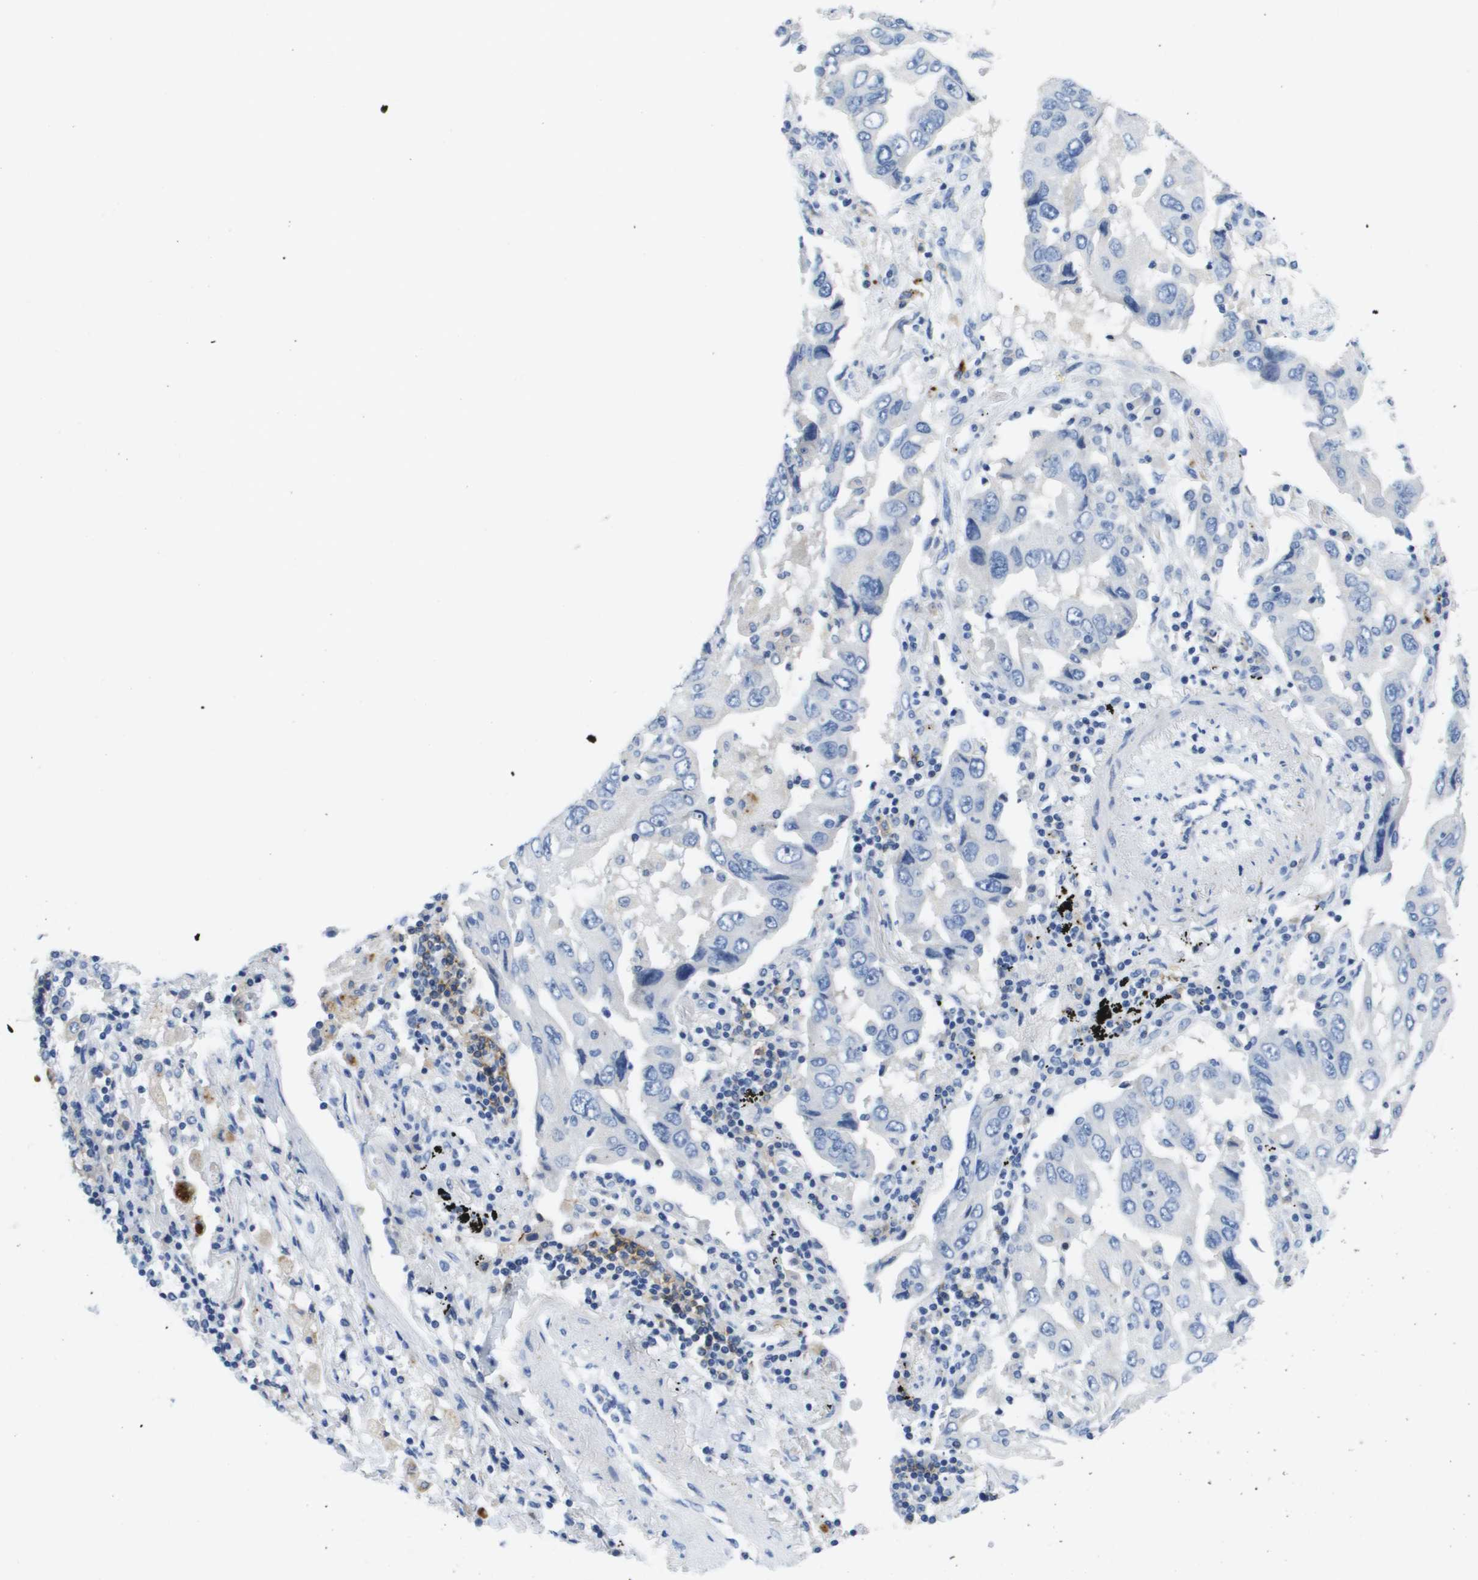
{"staining": {"intensity": "negative", "quantity": "none", "location": "none"}, "tissue": "lung cancer", "cell_type": "Tumor cells", "image_type": "cancer", "snomed": [{"axis": "morphology", "description": "Adenocarcinoma, NOS"}, {"axis": "topography", "description": "Lung"}], "caption": "Tumor cells show no significant protein positivity in lung cancer.", "gene": "MS4A1", "patient": {"sex": "female", "age": 65}}